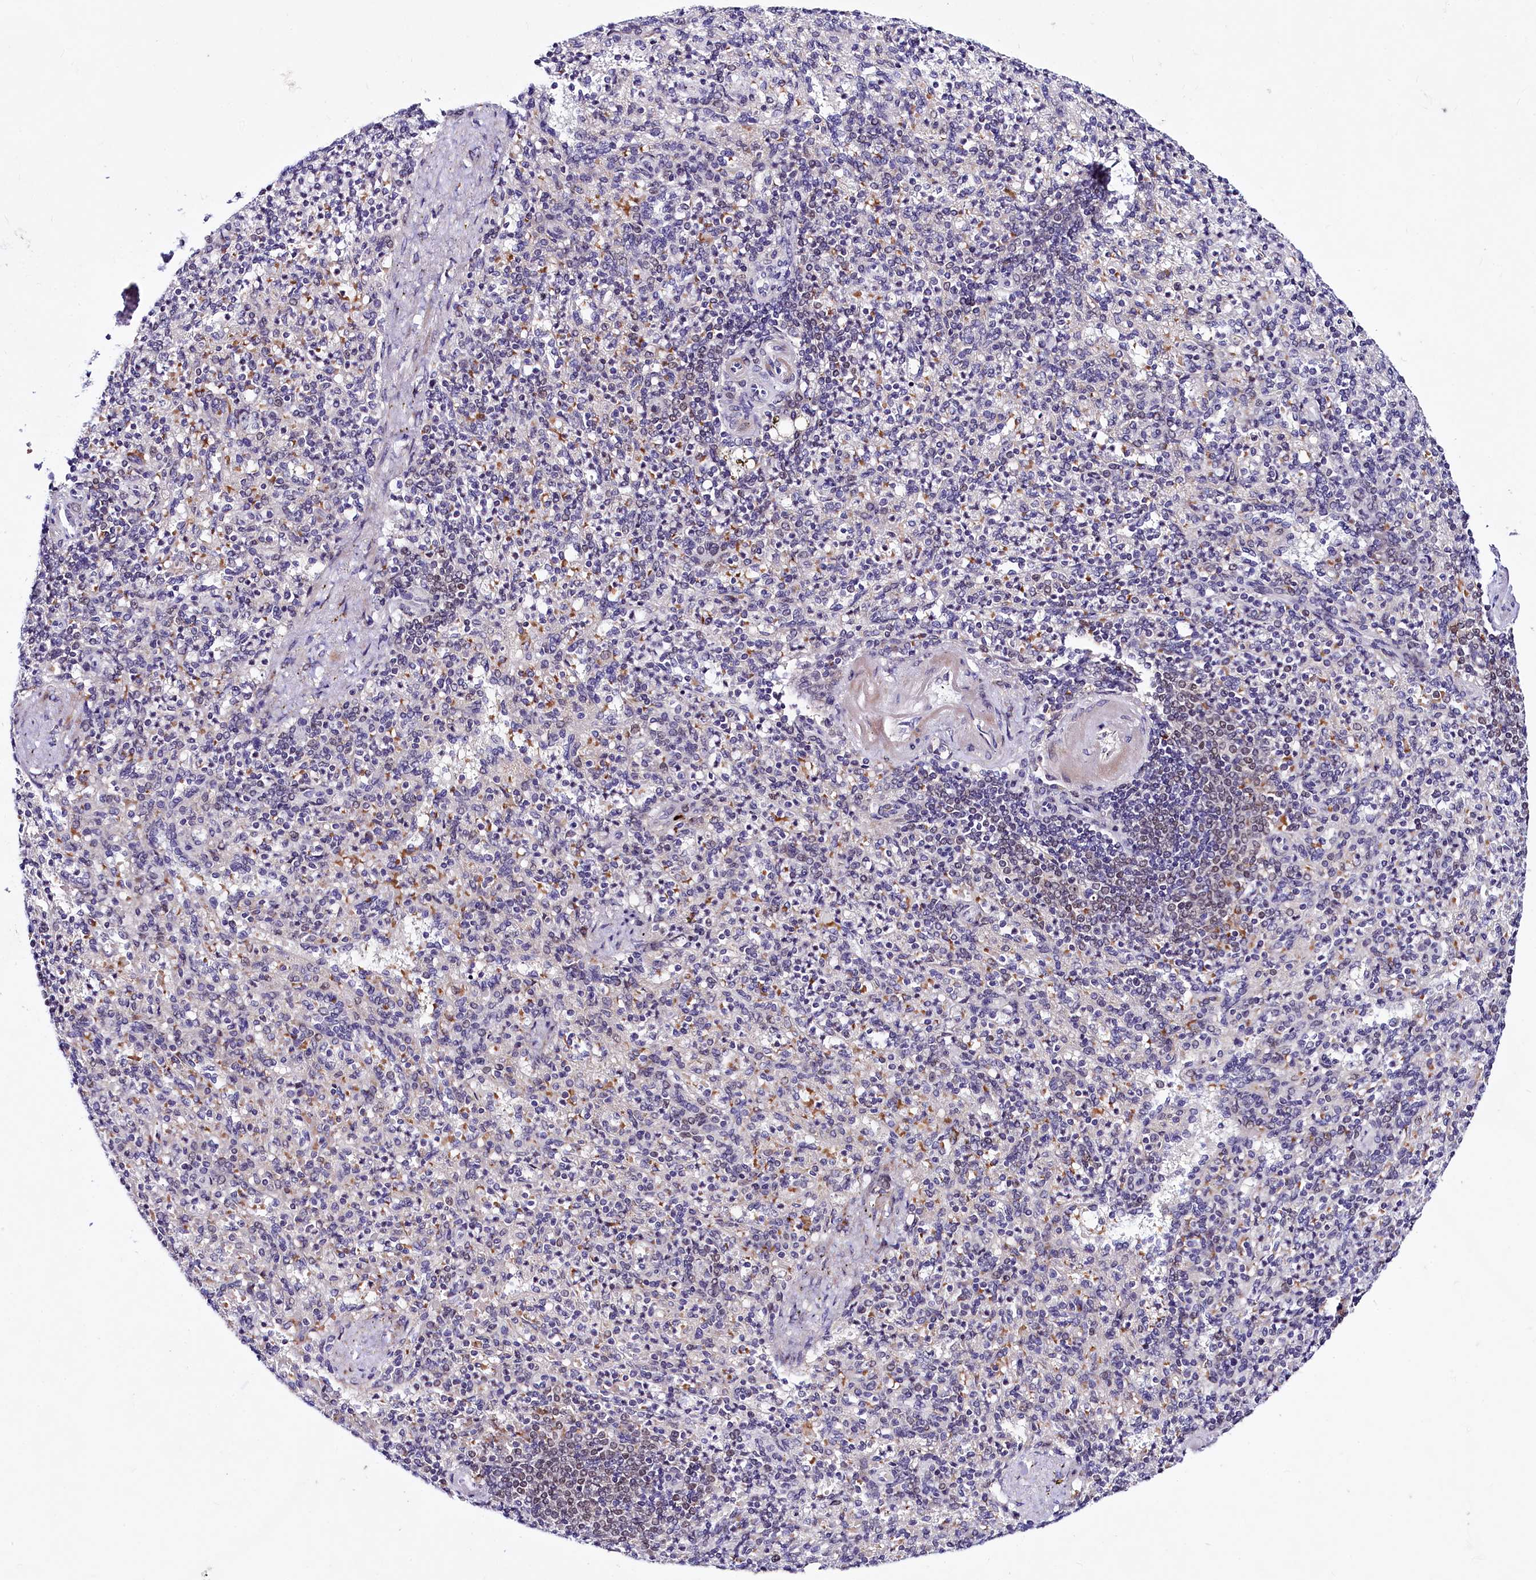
{"staining": {"intensity": "negative", "quantity": "none", "location": "none"}, "tissue": "spleen", "cell_type": "Cells in red pulp", "image_type": "normal", "snomed": [{"axis": "morphology", "description": "Normal tissue, NOS"}, {"axis": "topography", "description": "Spleen"}], "caption": "This is a image of immunohistochemistry staining of benign spleen, which shows no expression in cells in red pulp.", "gene": "LEUTX", "patient": {"sex": "female", "age": 74}}